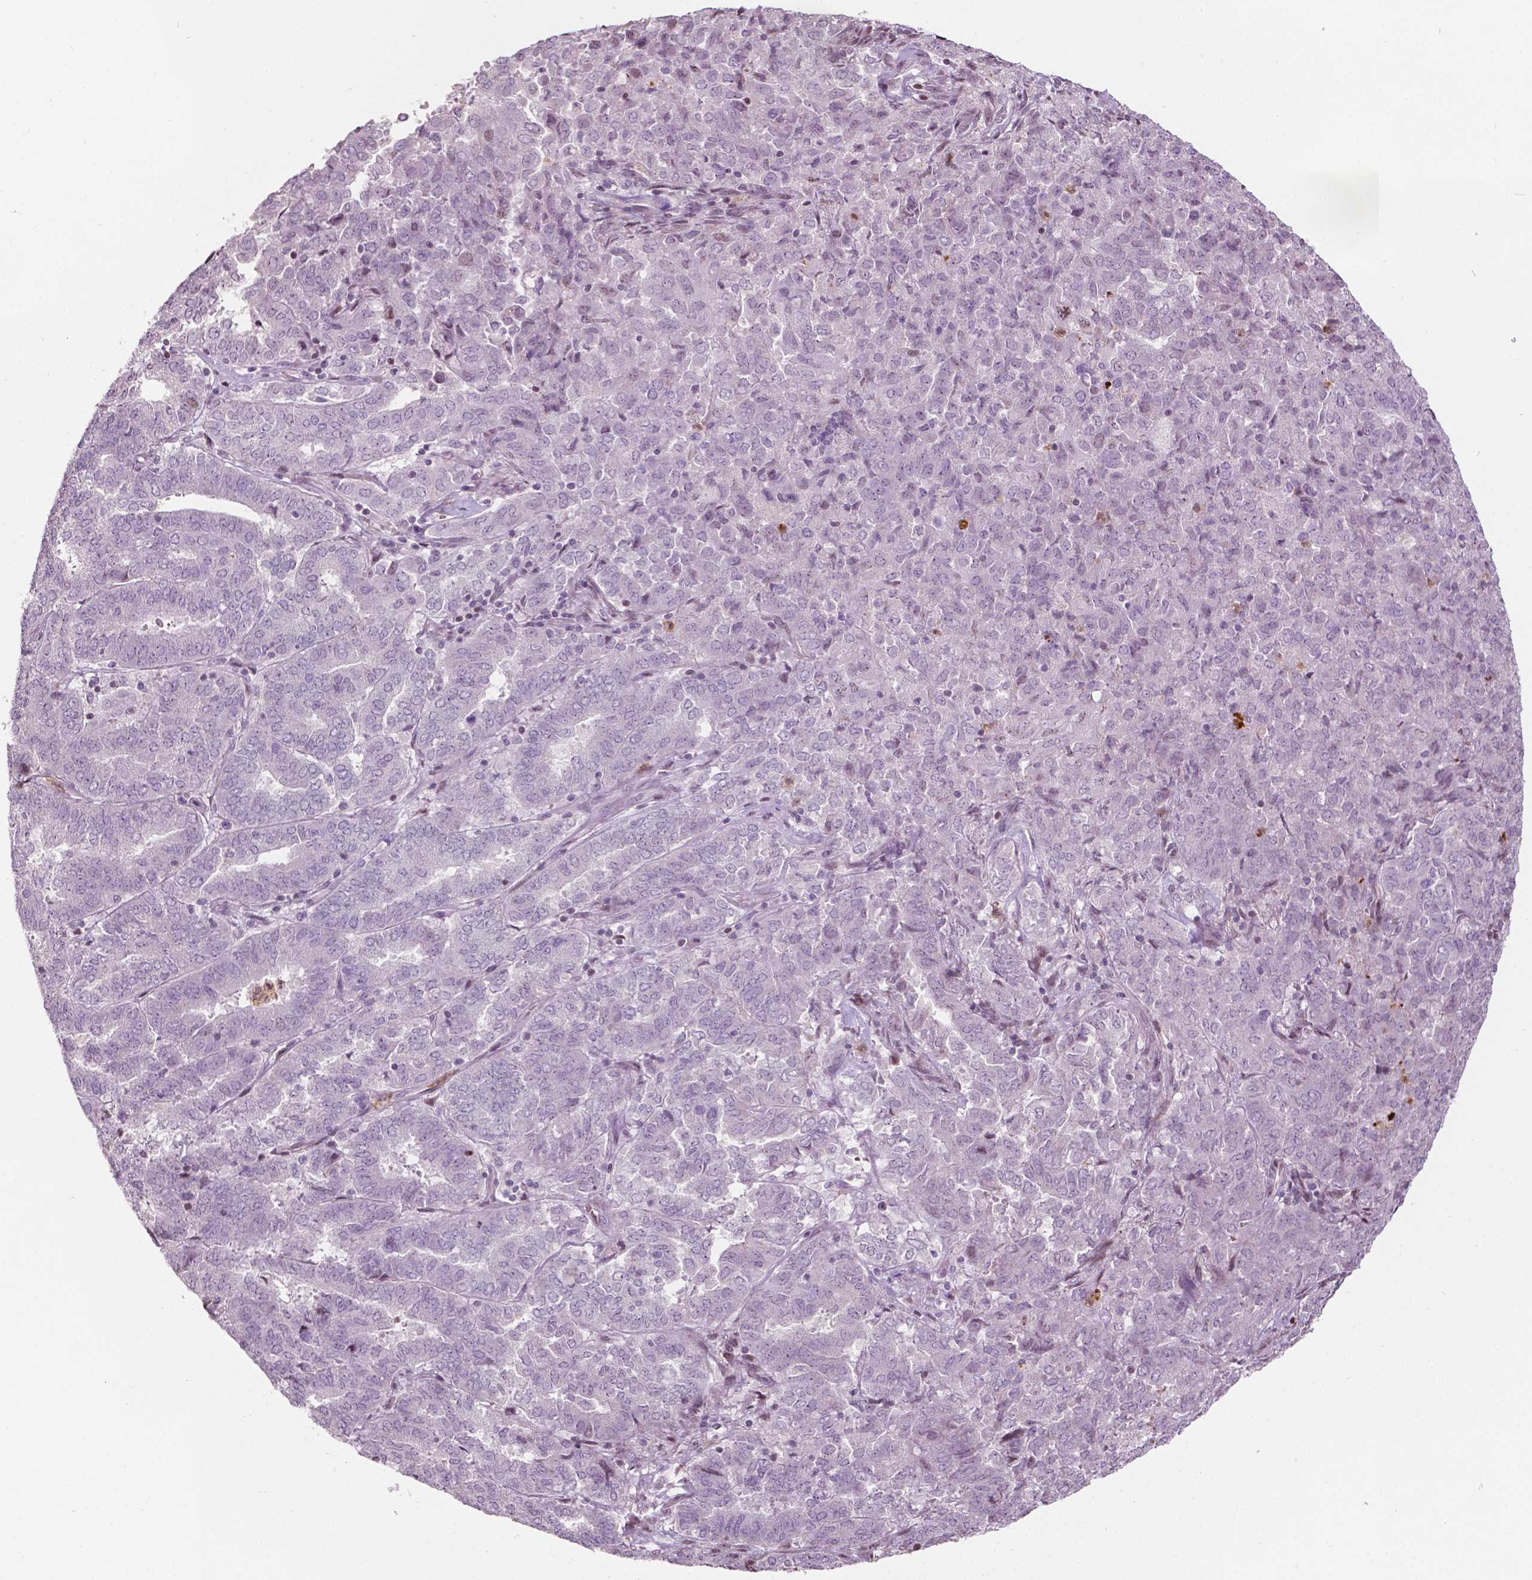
{"staining": {"intensity": "negative", "quantity": "none", "location": "none"}, "tissue": "endometrial cancer", "cell_type": "Tumor cells", "image_type": "cancer", "snomed": [{"axis": "morphology", "description": "Adenocarcinoma, NOS"}, {"axis": "topography", "description": "Endometrium"}], "caption": "The micrograph reveals no significant positivity in tumor cells of adenocarcinoma (endometrial). (Brightfield microscopy of DAB (3,3'-diaminobenzidine) IHC at high magnification).", "gene": "PTPN18", "patient": {"sex": "female", "age": 72}}